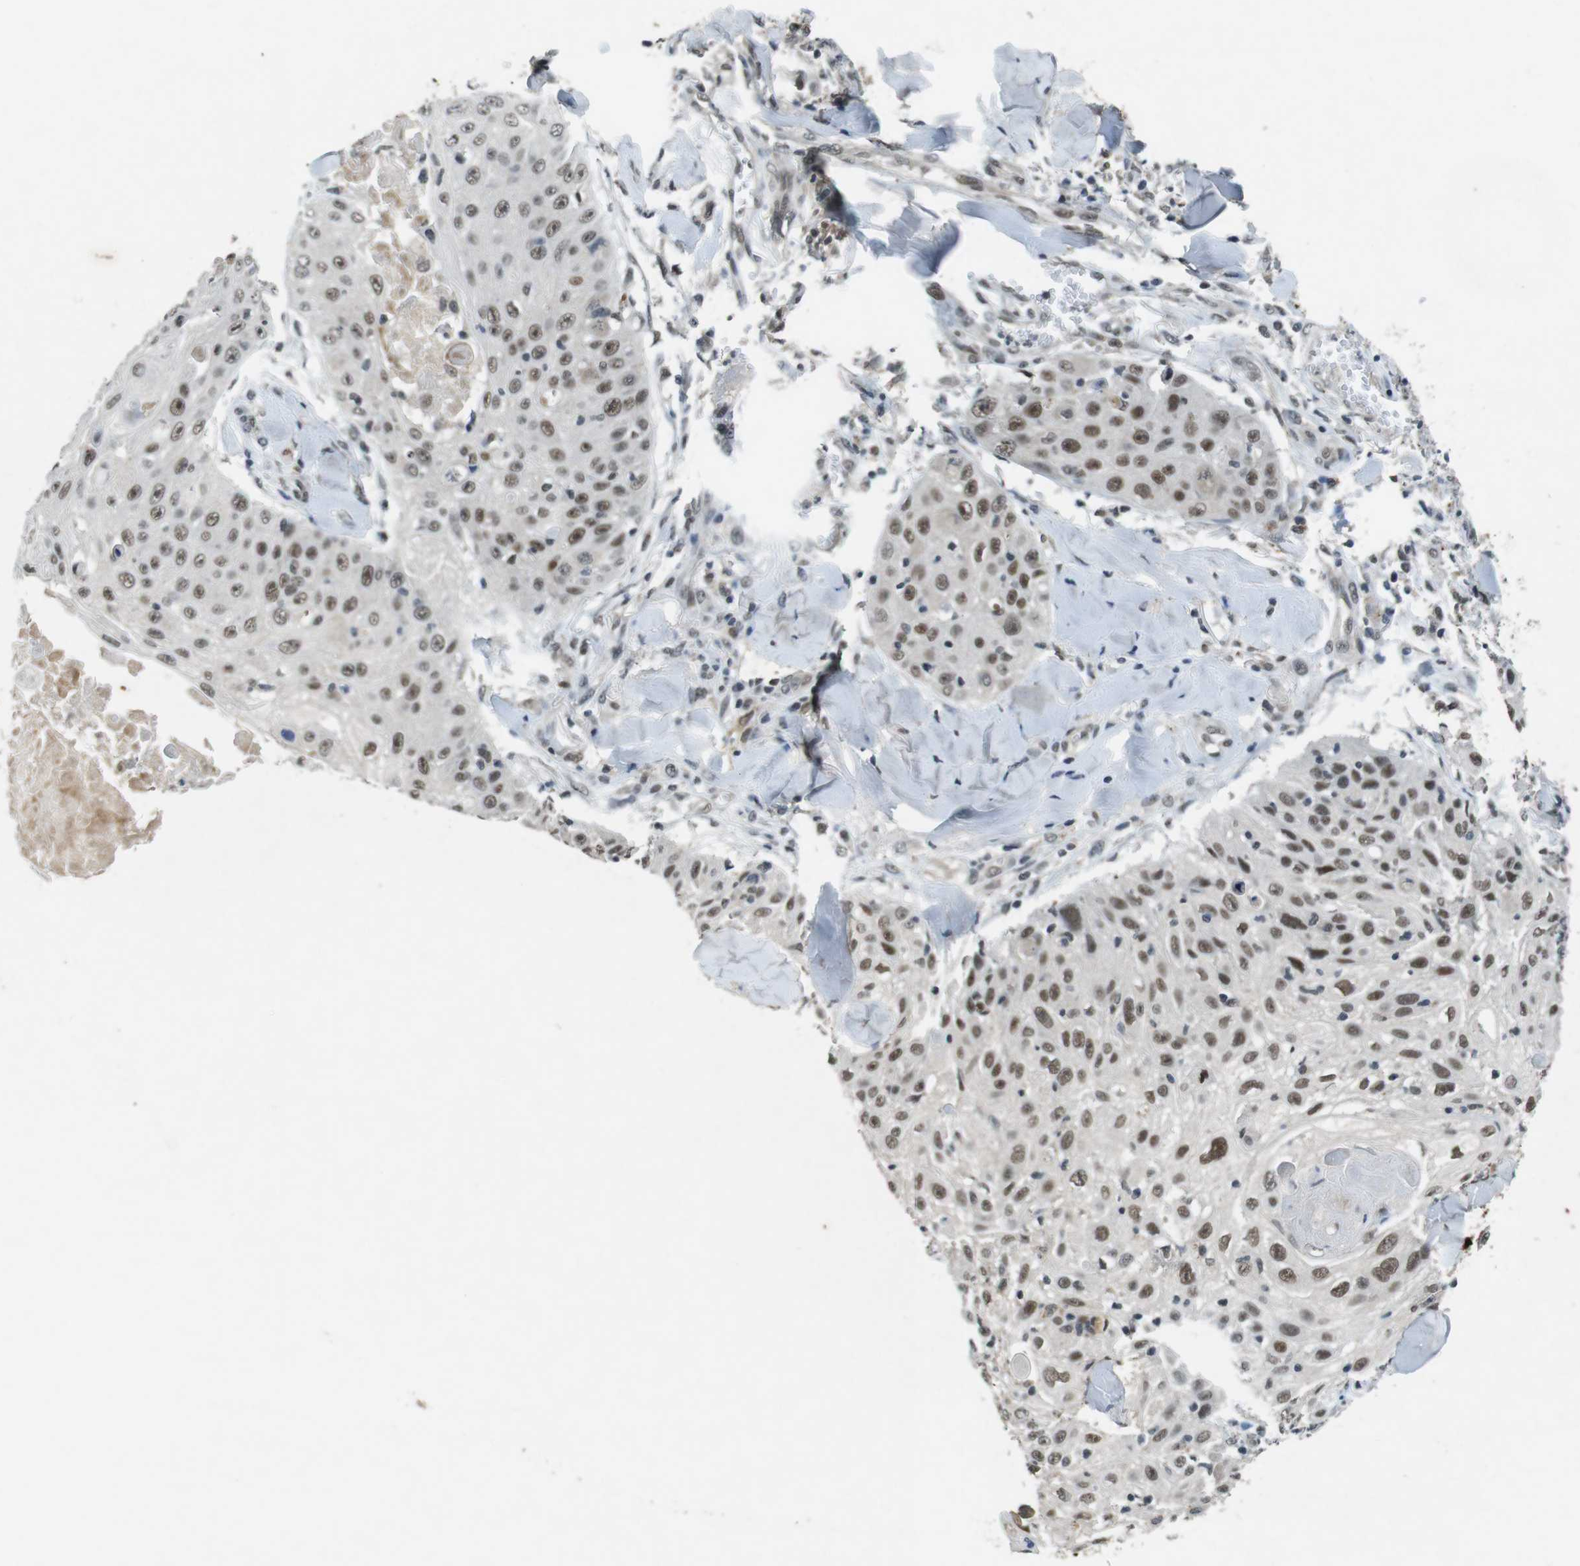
{"staining": {"intensity": "moderate", "quantity": ">75%", "location": "nuclear"}, "tissue": "skin cancer", "cell_type": "Tumor cells", "image_type": "cancer", "snomed": [{"axis": "morphology", "description": "Squamous cell carcinoma, NOS"}, {"axis": "topography", "description": "Skin"}], "caption": "Moderate nuclear protein staining is seen in about >75% of tumor cells in skin squamous cell carcinoma.", "gene": "USP7", "patient": {"sex": "male", "age": 86}}